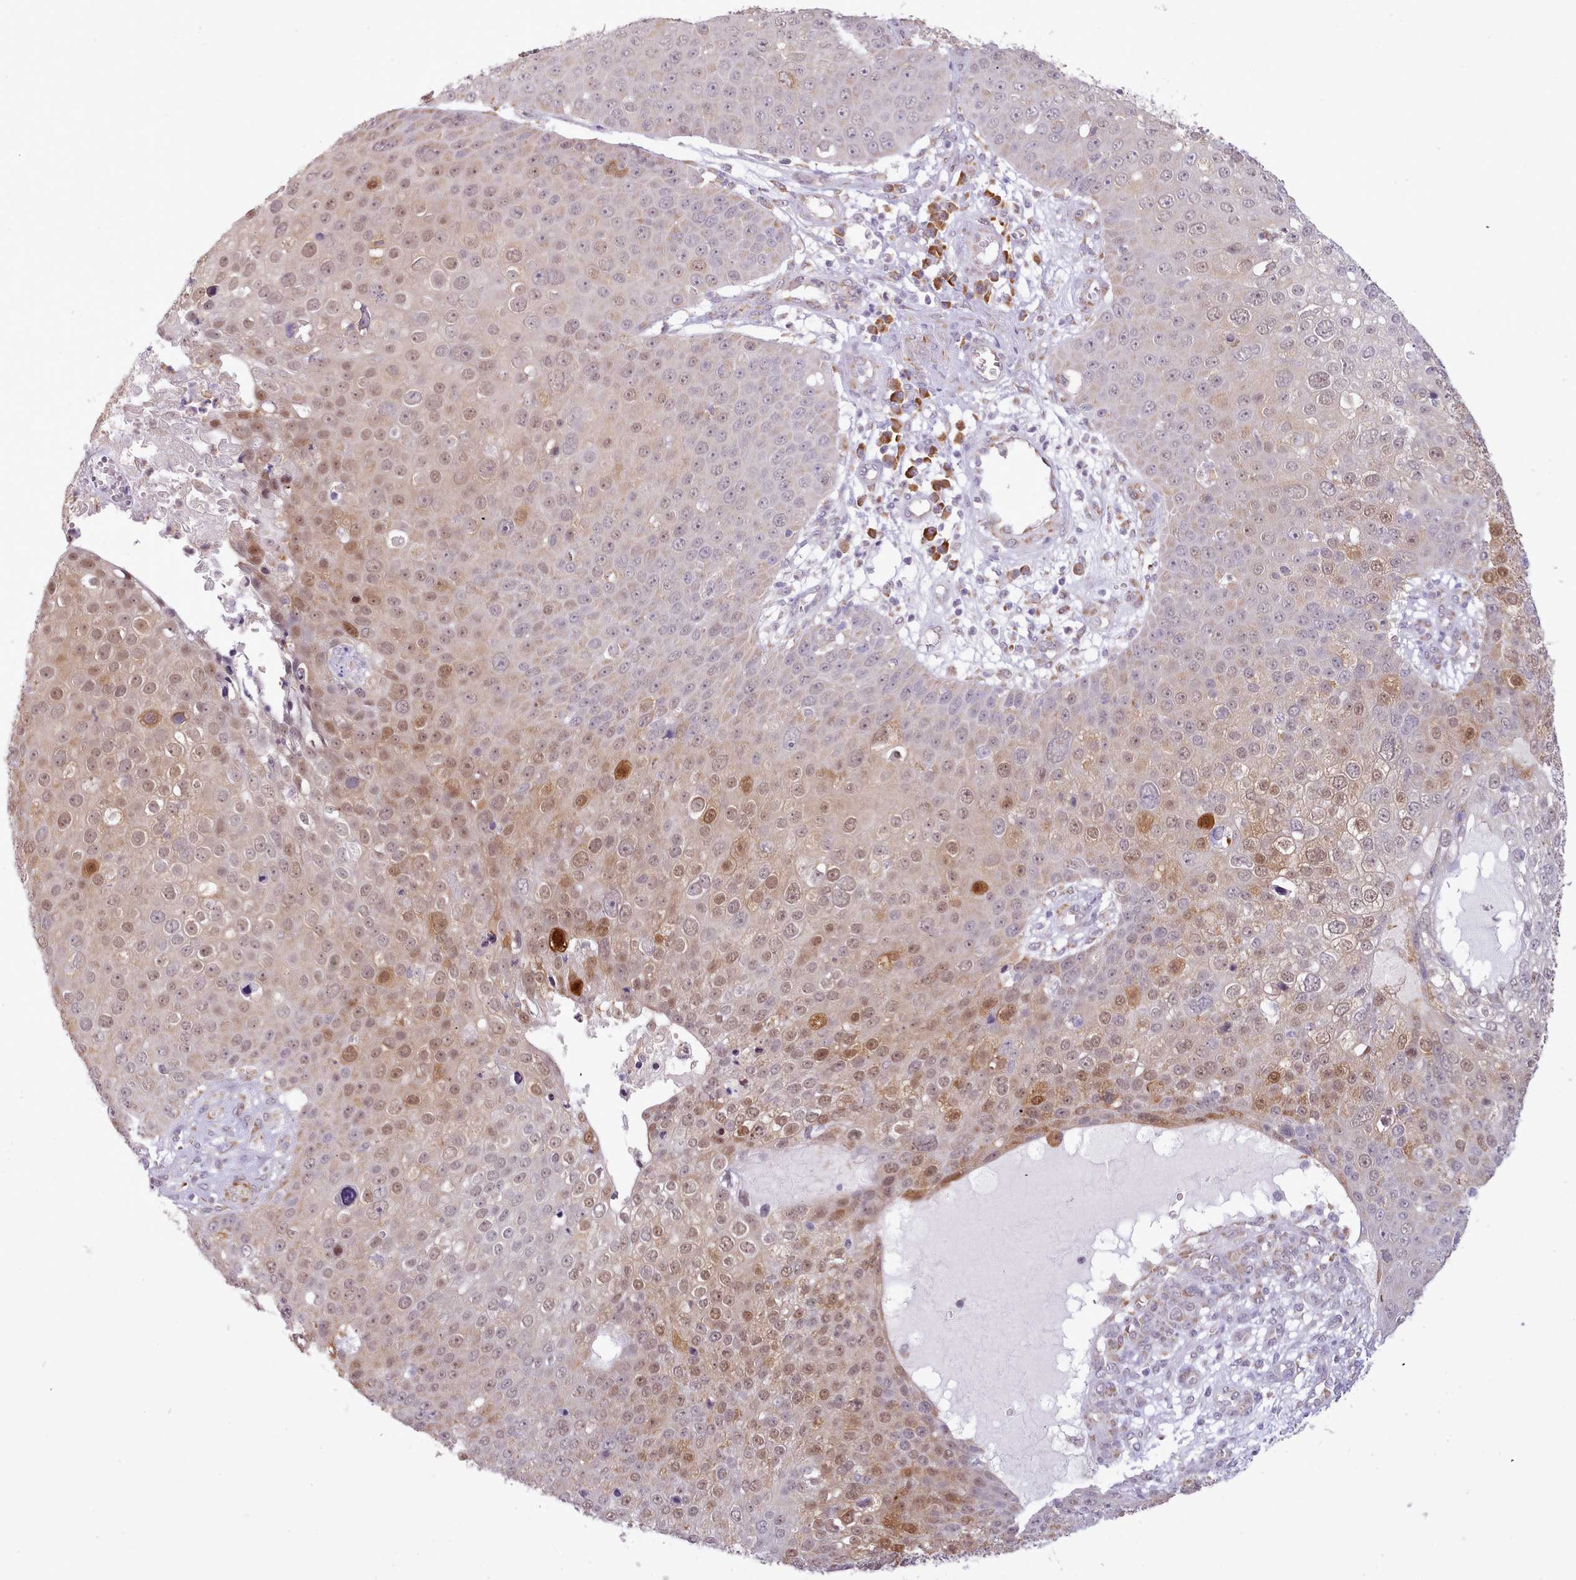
{"staining": {"intensity": "moderate", "quantity": "25%-75%", "location": "nuclear"}, "tissue": "skin cancer", "cell_type": "Tumor cells", "image_type": "cancer", "snomed": [{"axis": "morphology", "description": "Squamous cell carcinoma, NOS"}, {"axis": "topography", "description": "Skin"}], "caption": "Protein analysis of squamous cell carcinoma (skin) tissue shows moderate nuclear expression in approximately 25%-75% of tumor cells.", "gene": "SEC61B", "patient": {"sex": "male", "age": 71}}